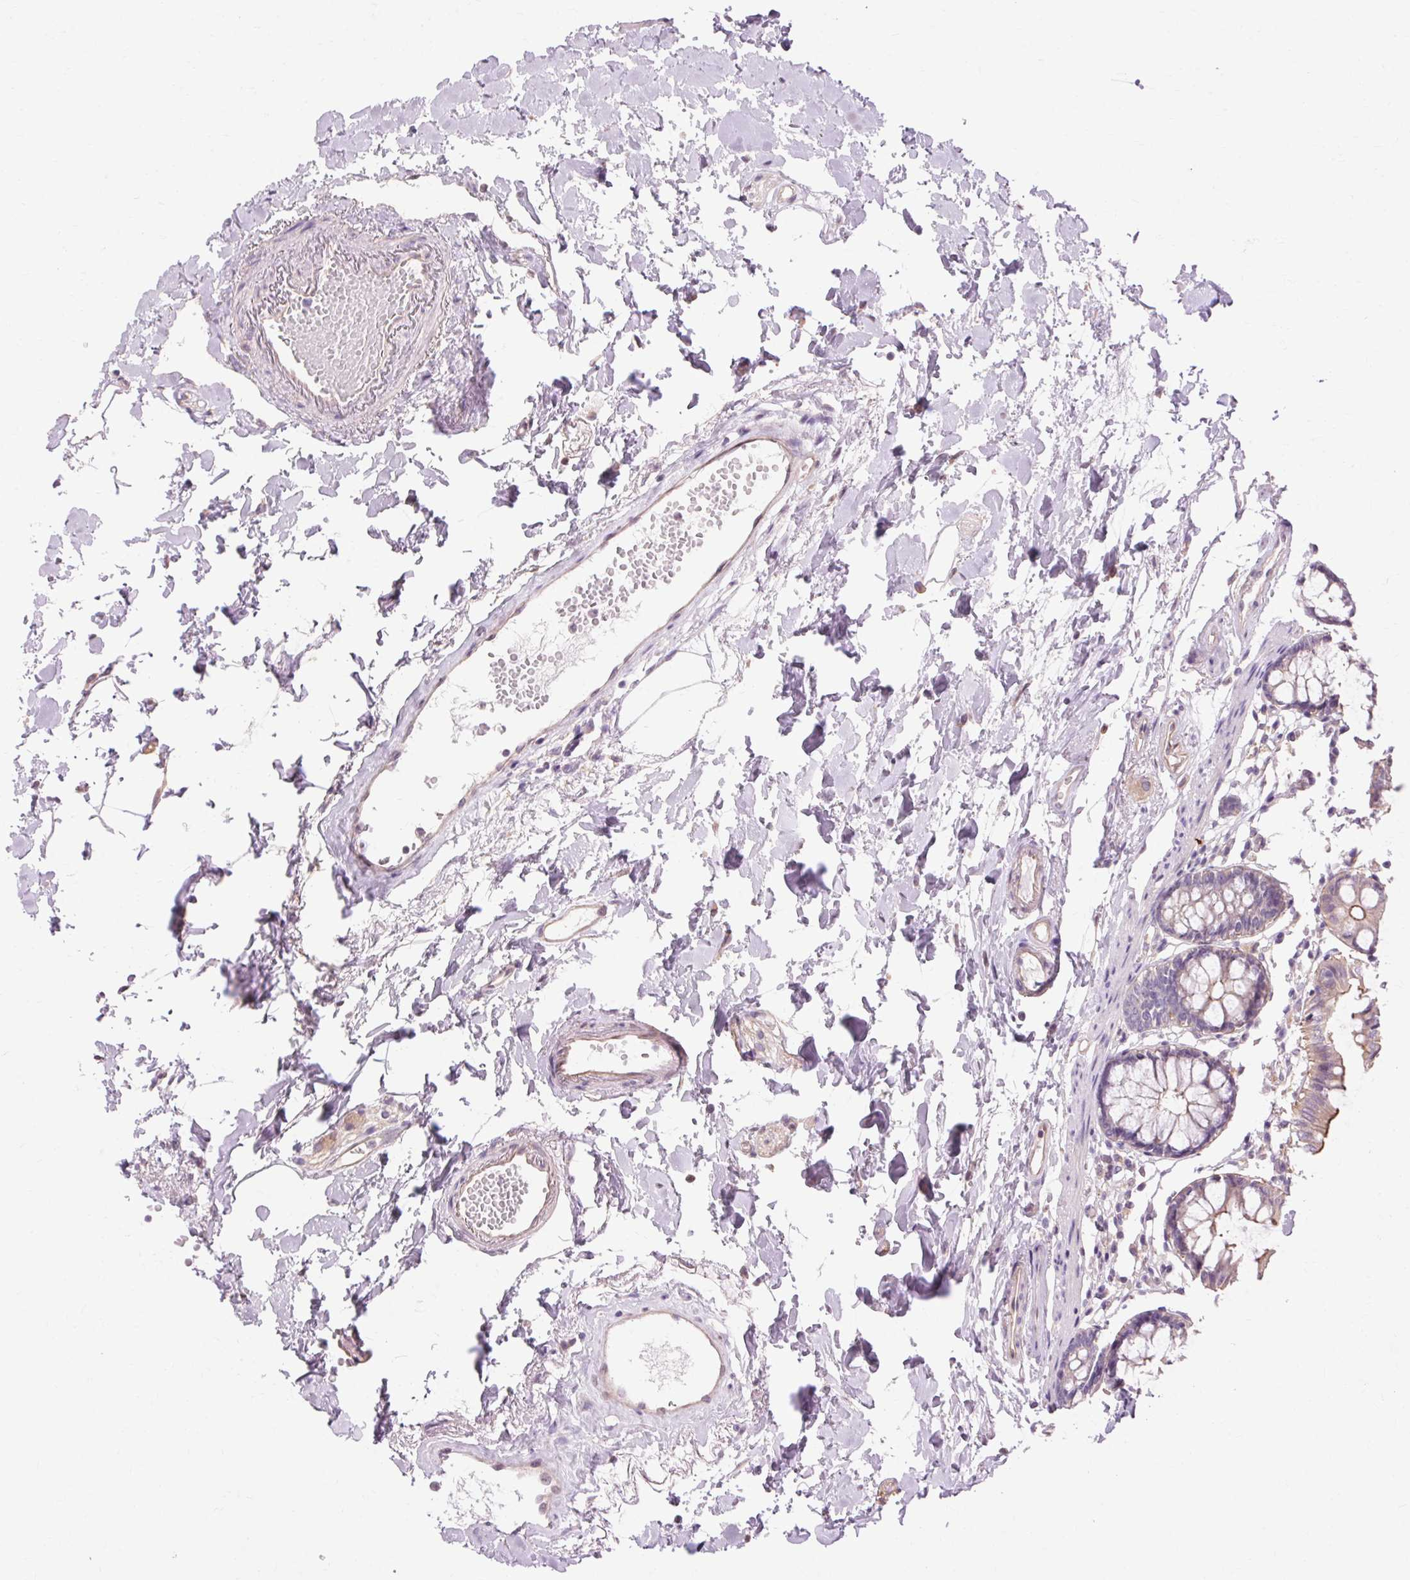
{"staining": {"intensity": "weak", "quantity": ">75%", "location": "cytoplasmic/membranous"}, "tissue": "colon", "cell_type": "Endothelial cells", "image_type": "normal", "snomed": [{"axis": "morphology", "description": "Normal tissue, NOS"}, {"axis": "topography", "description": "Colon"}], "caption": "Immunohistochemistry histopathology image of unremarkable human colon stained for a protein (brown), which demonstrates low levels of weak cytoplasmic/membranous expression in approximately >75% of endothelial cells.", "gene": "TM6SF1", "patient": {"sex": "female", "age": 84}}